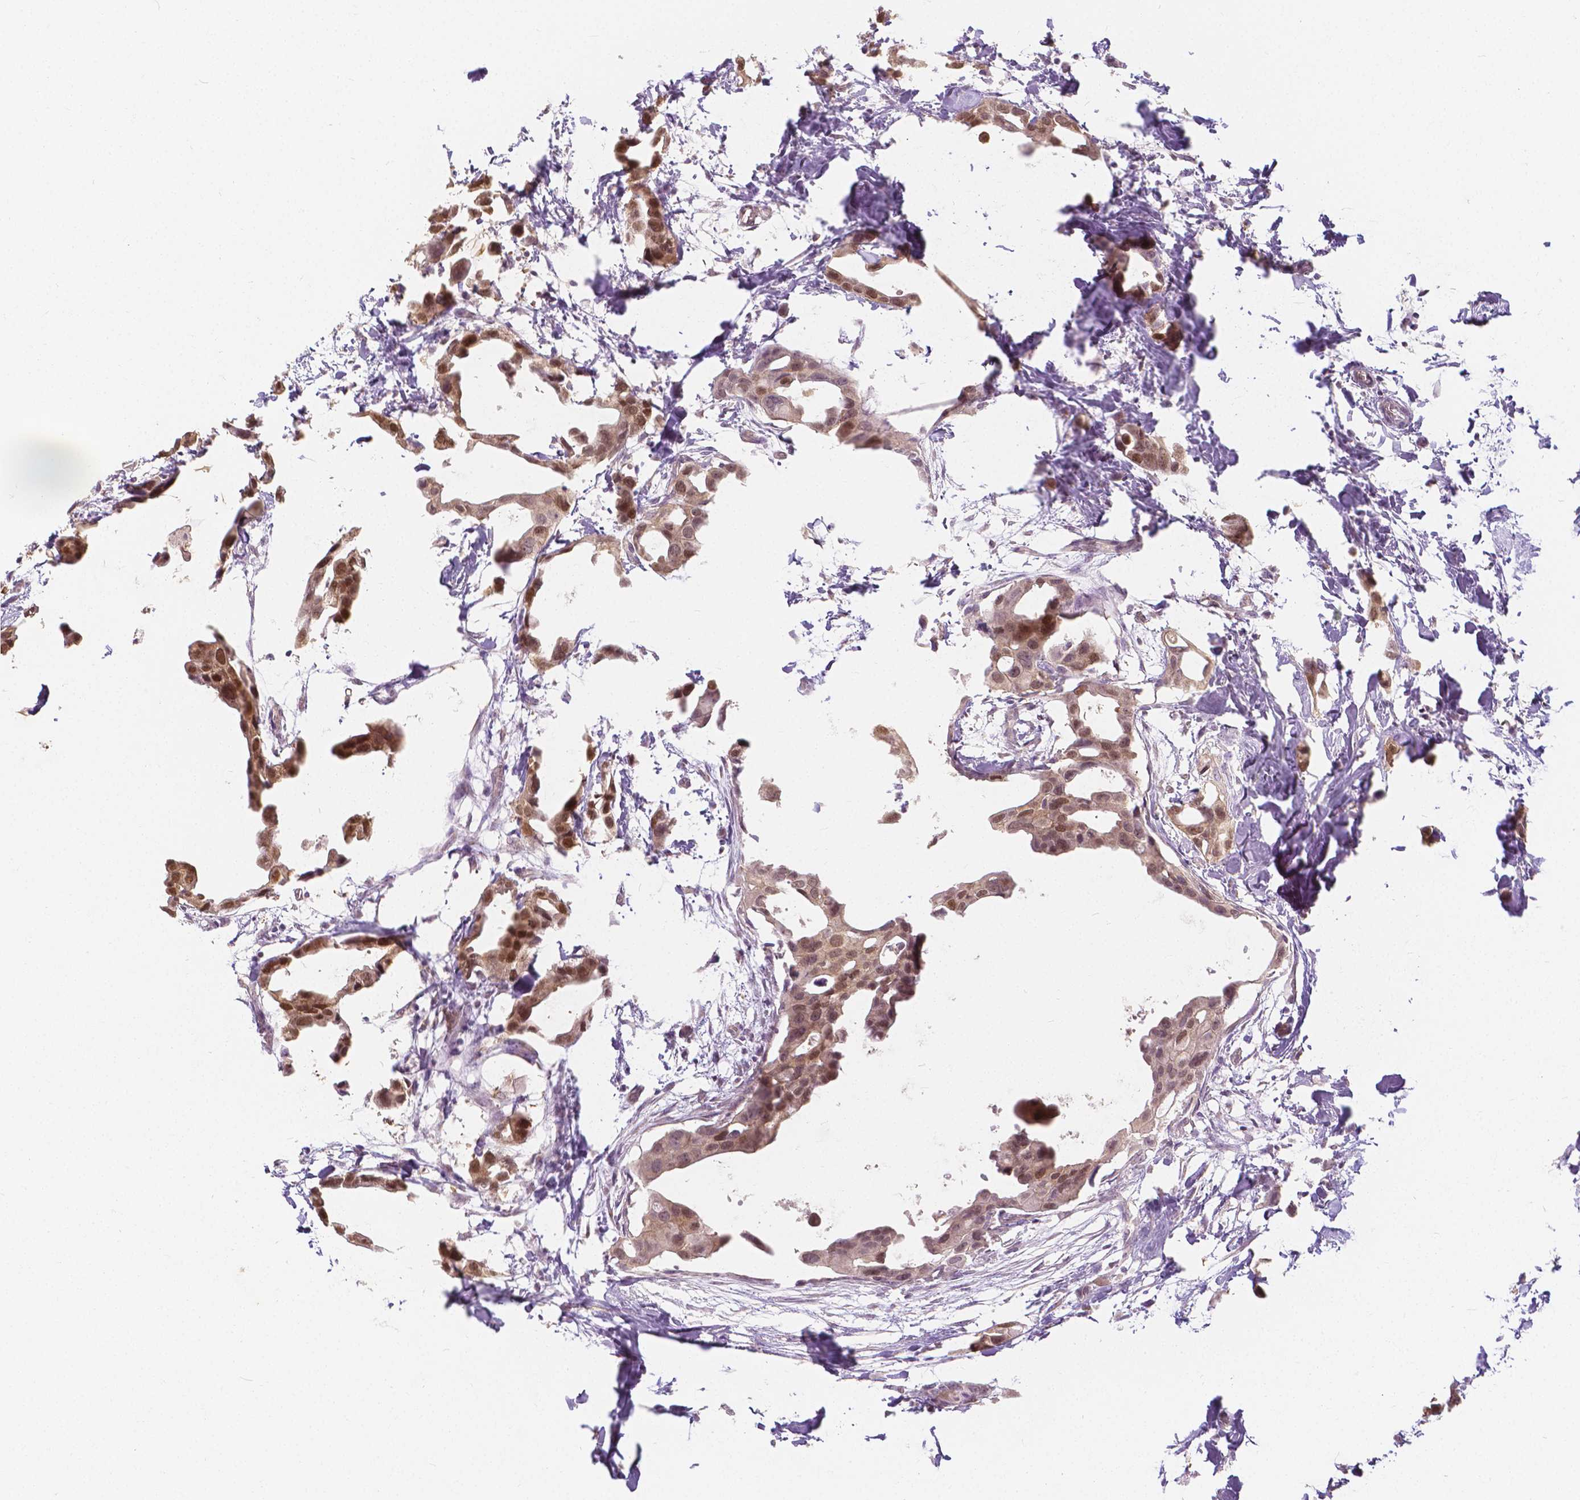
{"staining": {"intensity": "moderate", "quantity": ">75%", "location": "cytoplasmic/membranous,nuclear"}, "tissue": "breast cancer", "cell_type": "Tumor cells", "image_type": "cancer", "snomed": [{"axis": "morphology", "description": "Duct carcinoma"}, {"axis": "topography", "description": "Breast"}], "caption": "A medium amount of moderate cytoplasmic/membranous and nuclear positivity is identified in approximately >75% of tumor cells in breast infiltrating ductal carcinoma tissue.", "gene": "NAPRT", "patient": {"sex": "female", "age": 38}}